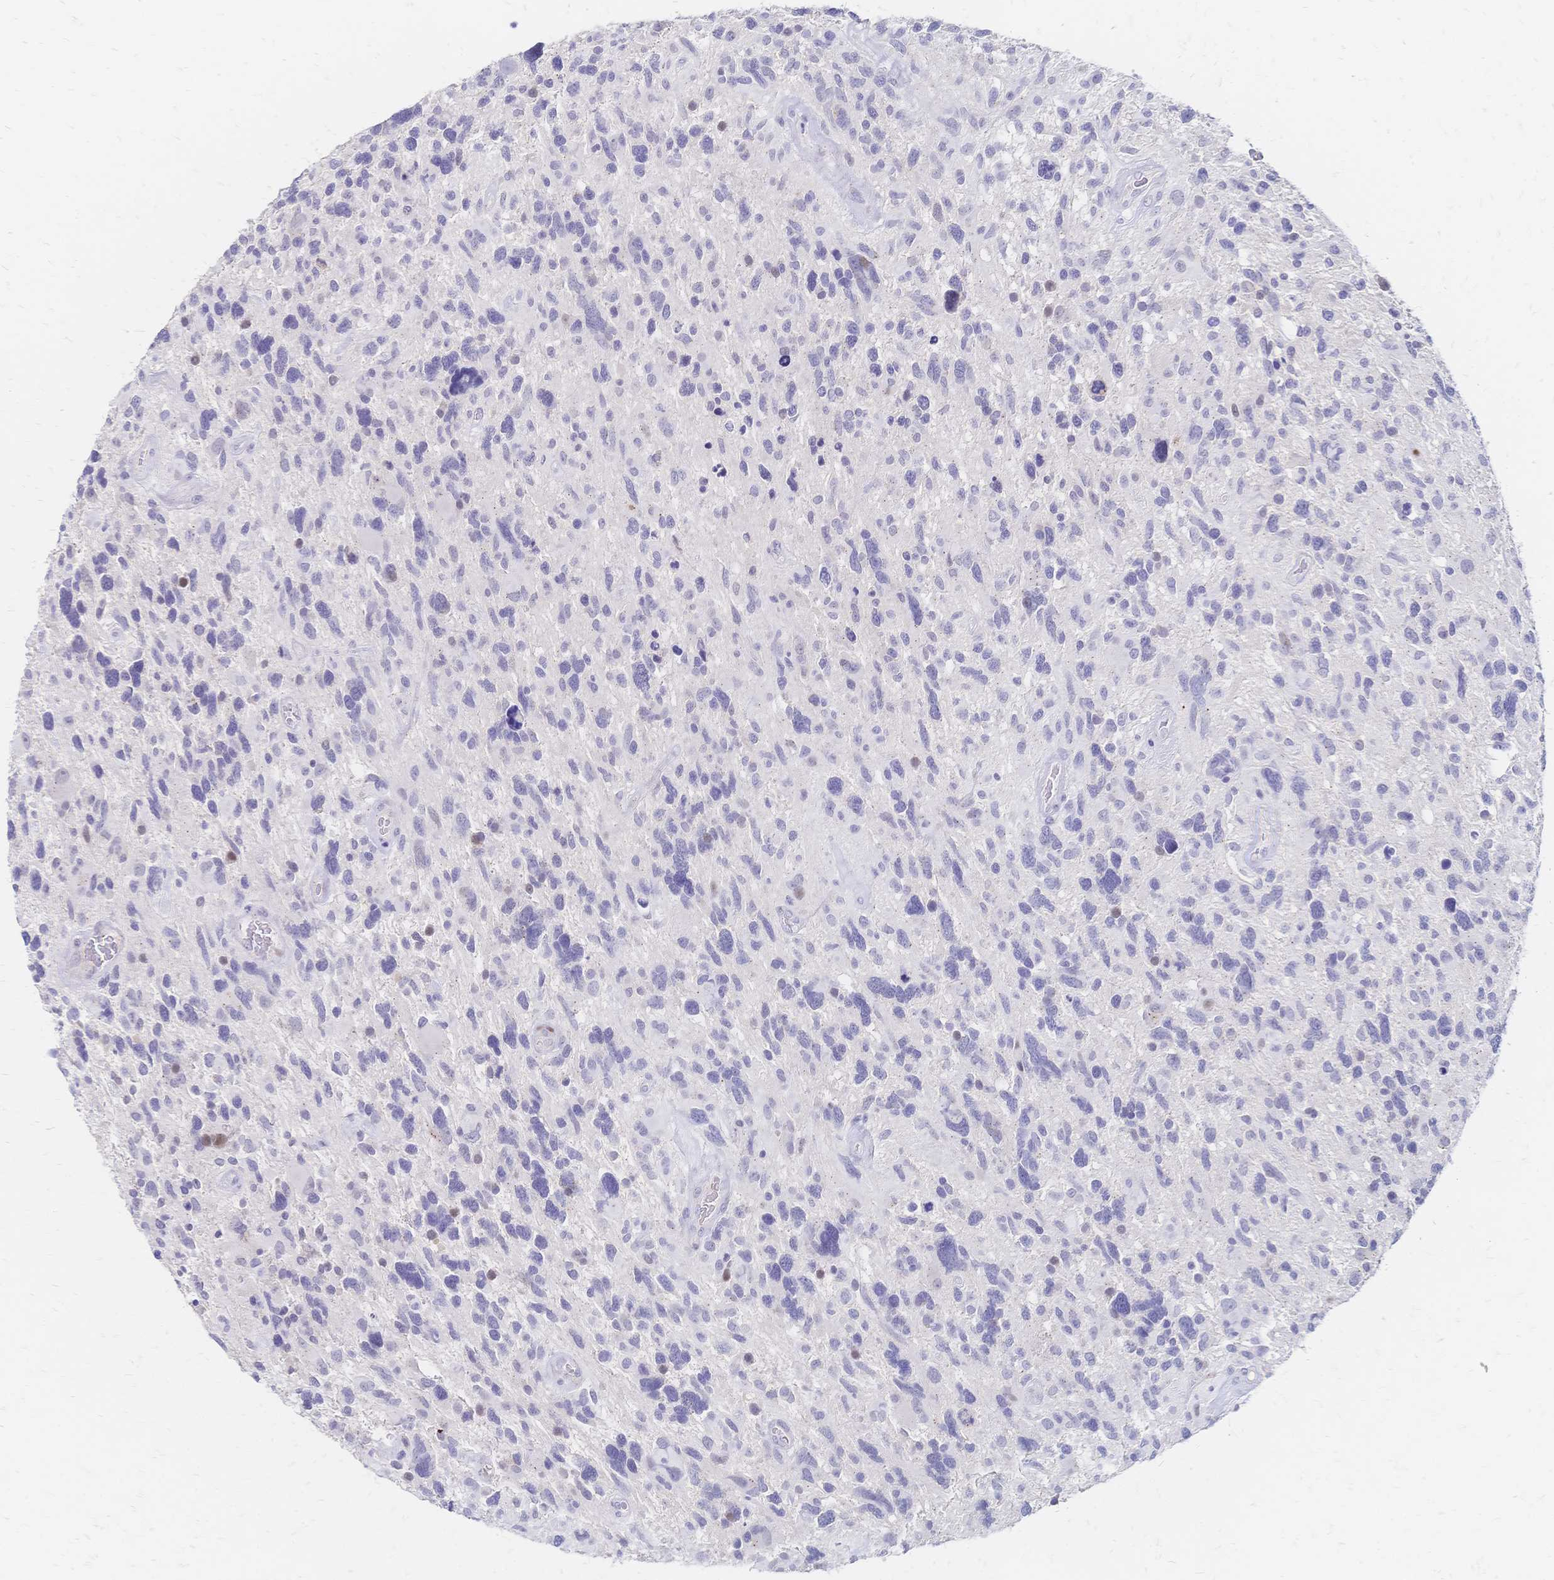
{"staining": {"intensity": "negative", "quantity": "none", "location": "none"}, "tissue": "glioma", "cell_type": "Tumor cells", "image_type": "cancer", "snomed": [{"axis": "morphology", "description": "Glioma, malignant, High grade"}, {"axis": "topography", "description": "Brain"}], "caption": "Image shows no significant protein staining in tumor cells of glioma. The staining is performed using DAB brown chromogen with nuclei counter-stained in using hematoxylin.", "gene": "PSORS1C2", "patient": {"sex": "male", "age": 49}}